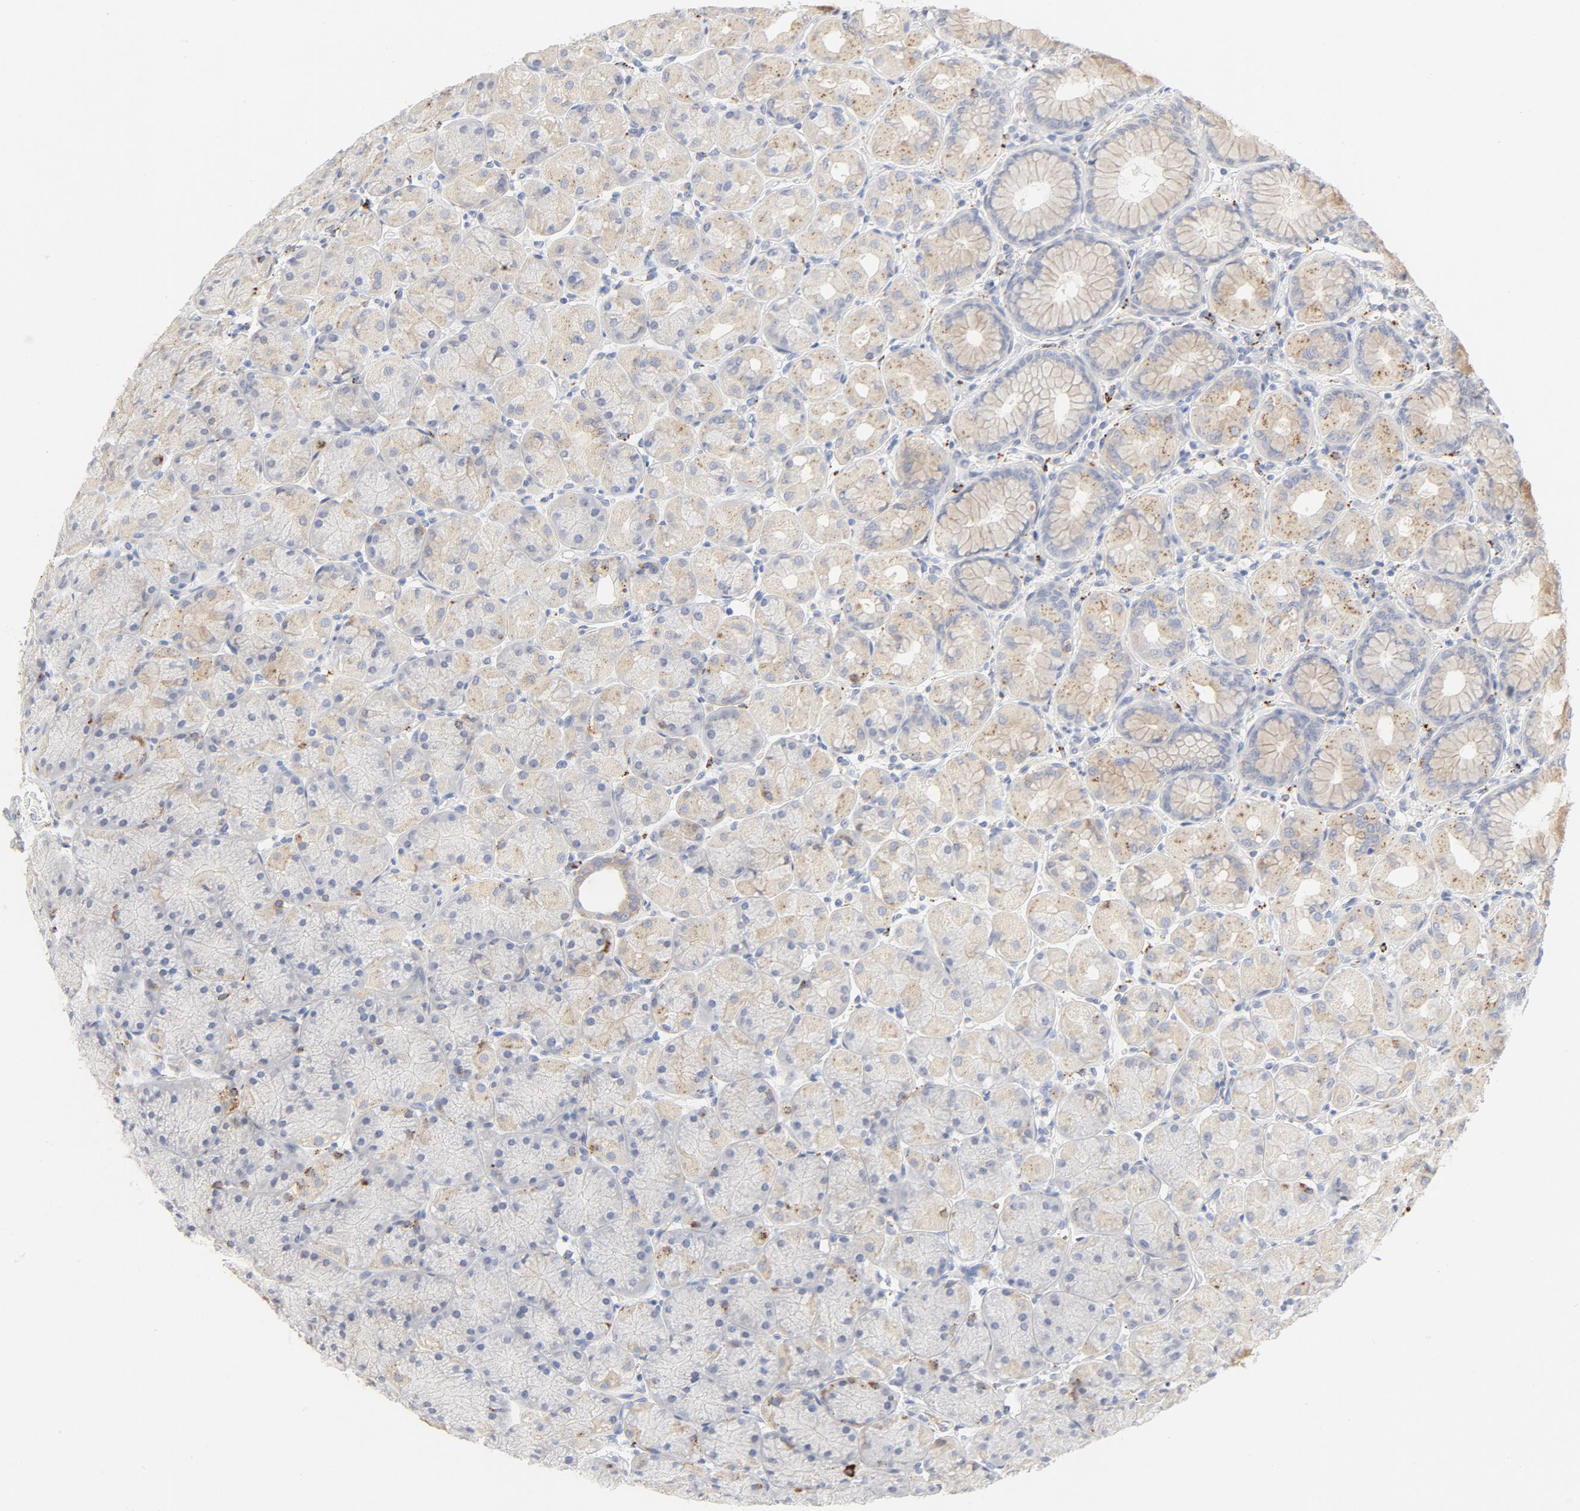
{"staining": {"intensity": "weak", "quantity": "25%-75%", "location": "cytoplasmic/membranous"}, "tissue": "stomach", "cell_type": "Glandular cells", "image_type": "normal", "snomed": [{"axis": "morphology", "description": "Normal tissue, NOS"}, {"axis": "topography", "description": "Stomach, upper"}], "caption": "Human stomach stained for a protein (brown) shows weak cytoplasmic/membranous positive positivity in approximately 25%-75% of glandular cells.", "gene": "MAGEB17", "patient": {"sex": "female", "age": 56}}